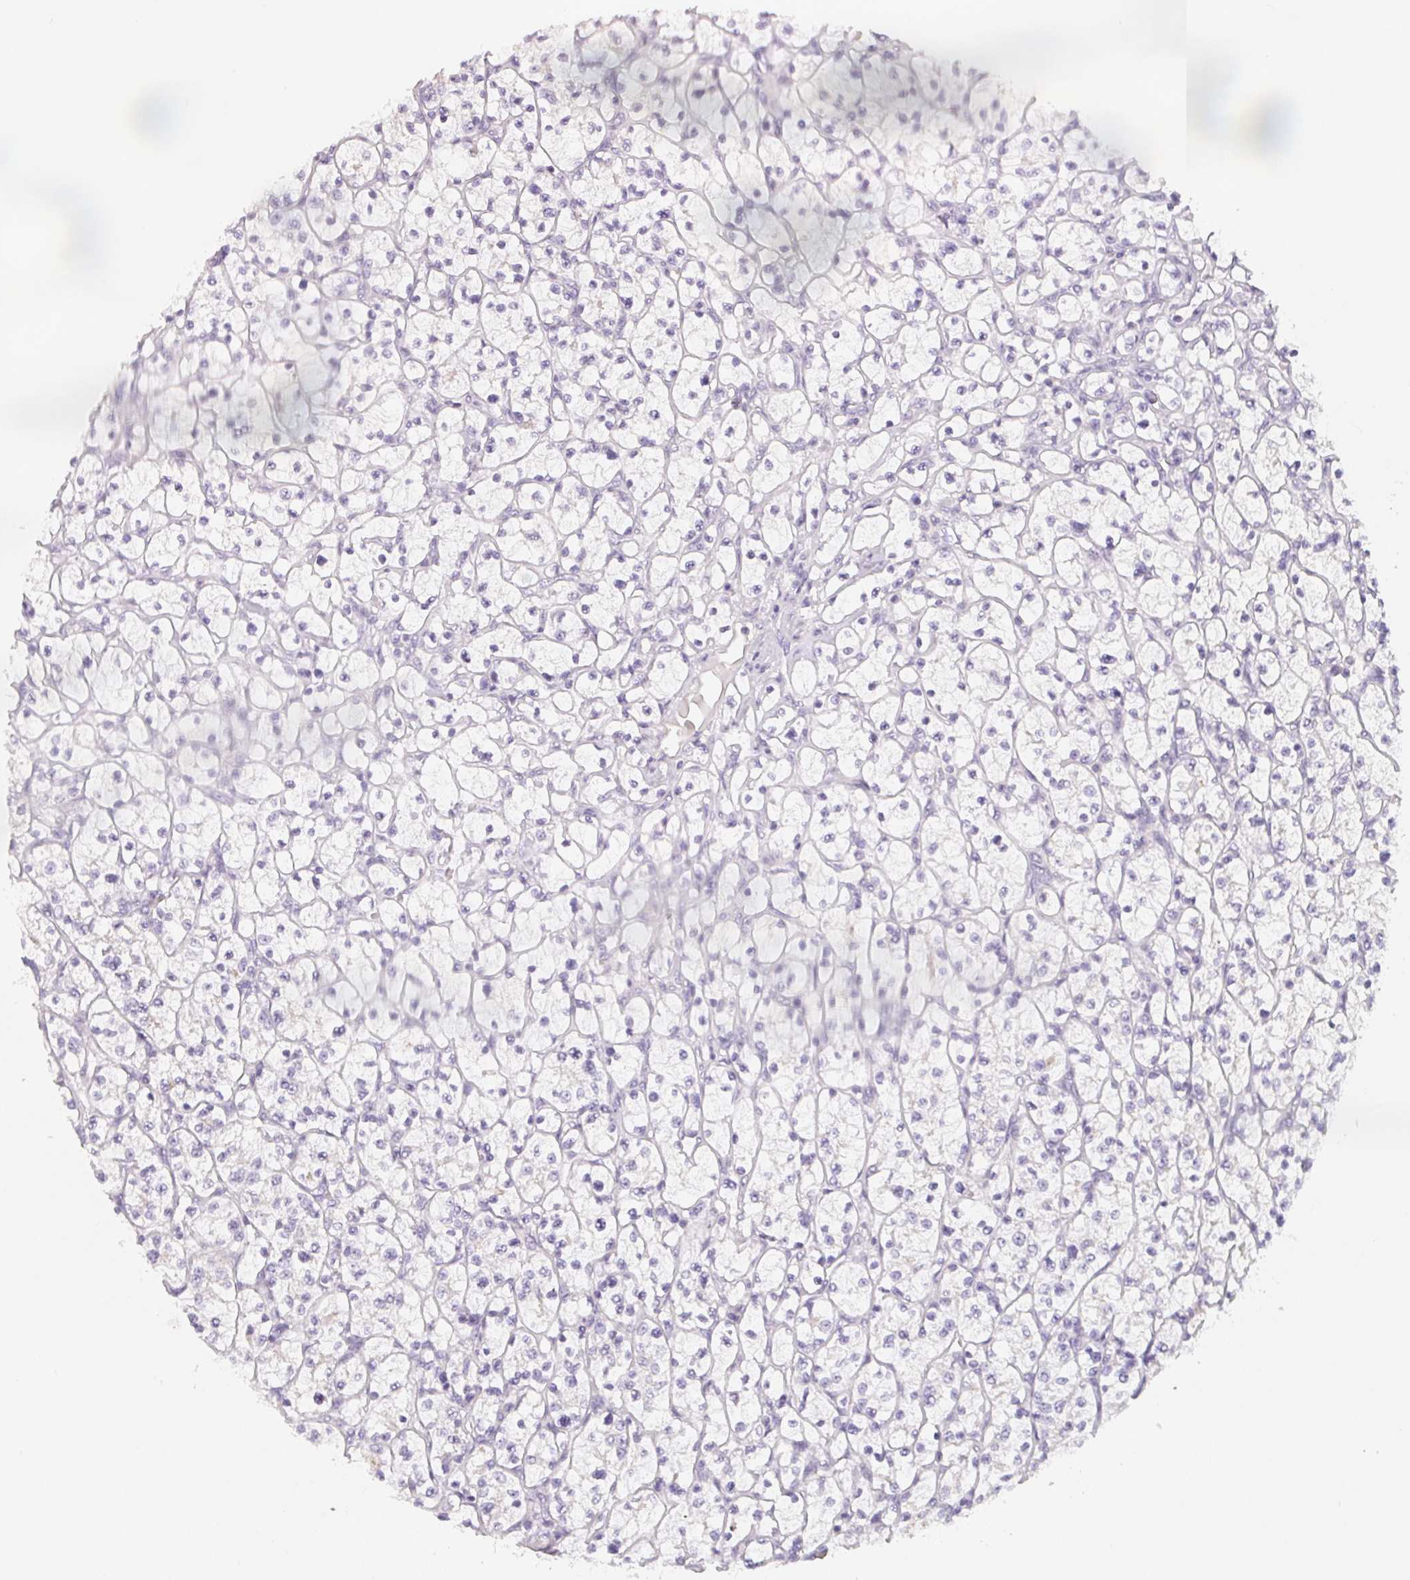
{"staining": {"intensity": "negative", "quantity": "none", "location": "none"}, "tissue": "renal cancer", "cell_type": "Tumor cells", "image_type": "cancer", "snomed": [{"axis": "morphology", "description": "Adenocarcinoma, NOS"}, {"axis": "topography", "description": "Kidney"}], "caption": "There is no significant expression in tumor cells of adenocarcinoma (renal).", "gene": "SPACA5B", "patient": {"sex": "female", "age": 64}}